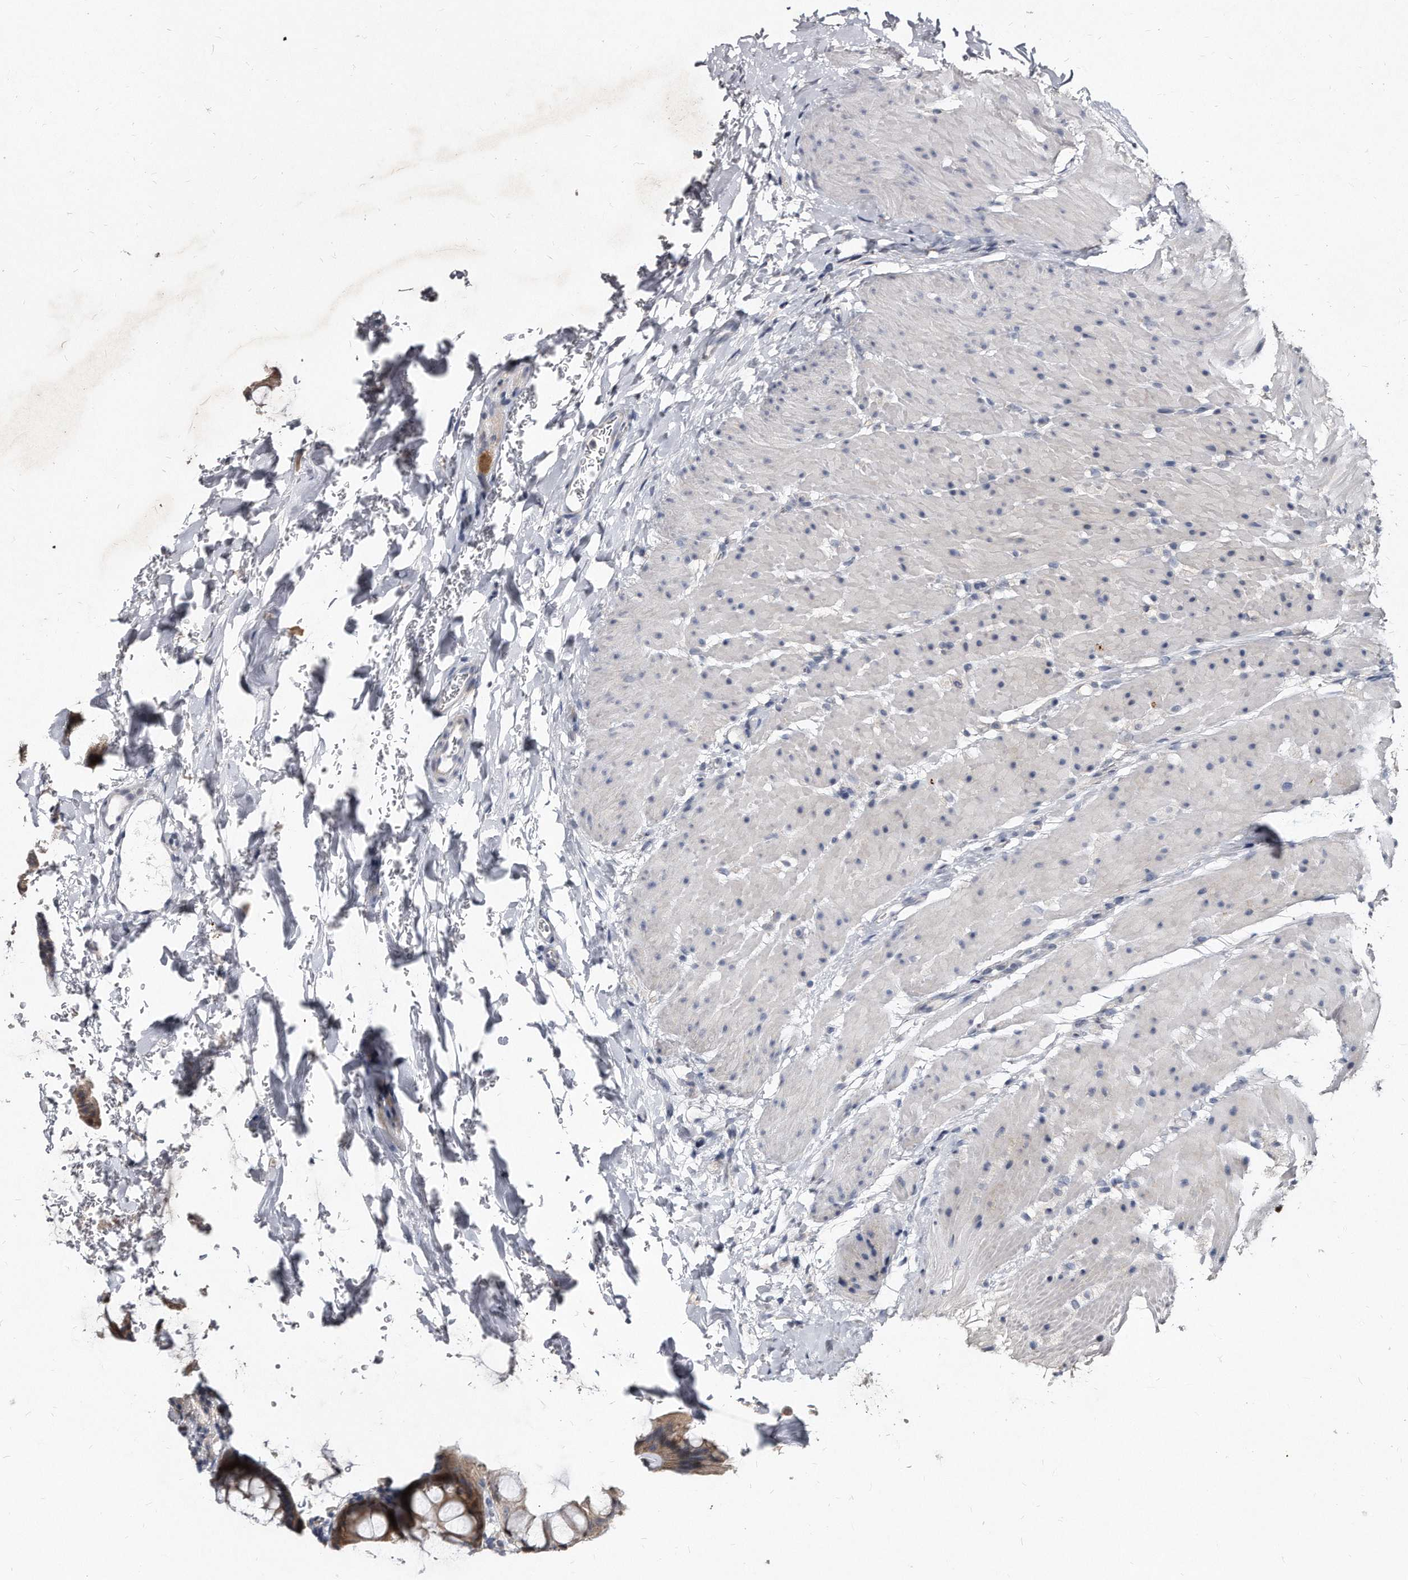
{"staining": {"intensity": "negative", "quantity": "none", "location": "none"}, "tissue": "colon", "cell_type": "Endothelial cells", "image_type": "normal", "snomed": [{"axis": "morphology", "description": "Normal tissue, NOS"}, {"axis": "topography", "description": "Colon"}], "caption": "This is an immunohistochemistry image of unremarkable colon. There is no staining in endothelial cells.", "gene": "KLHDC3", "patient": {"sex": "female", "age": 62}}